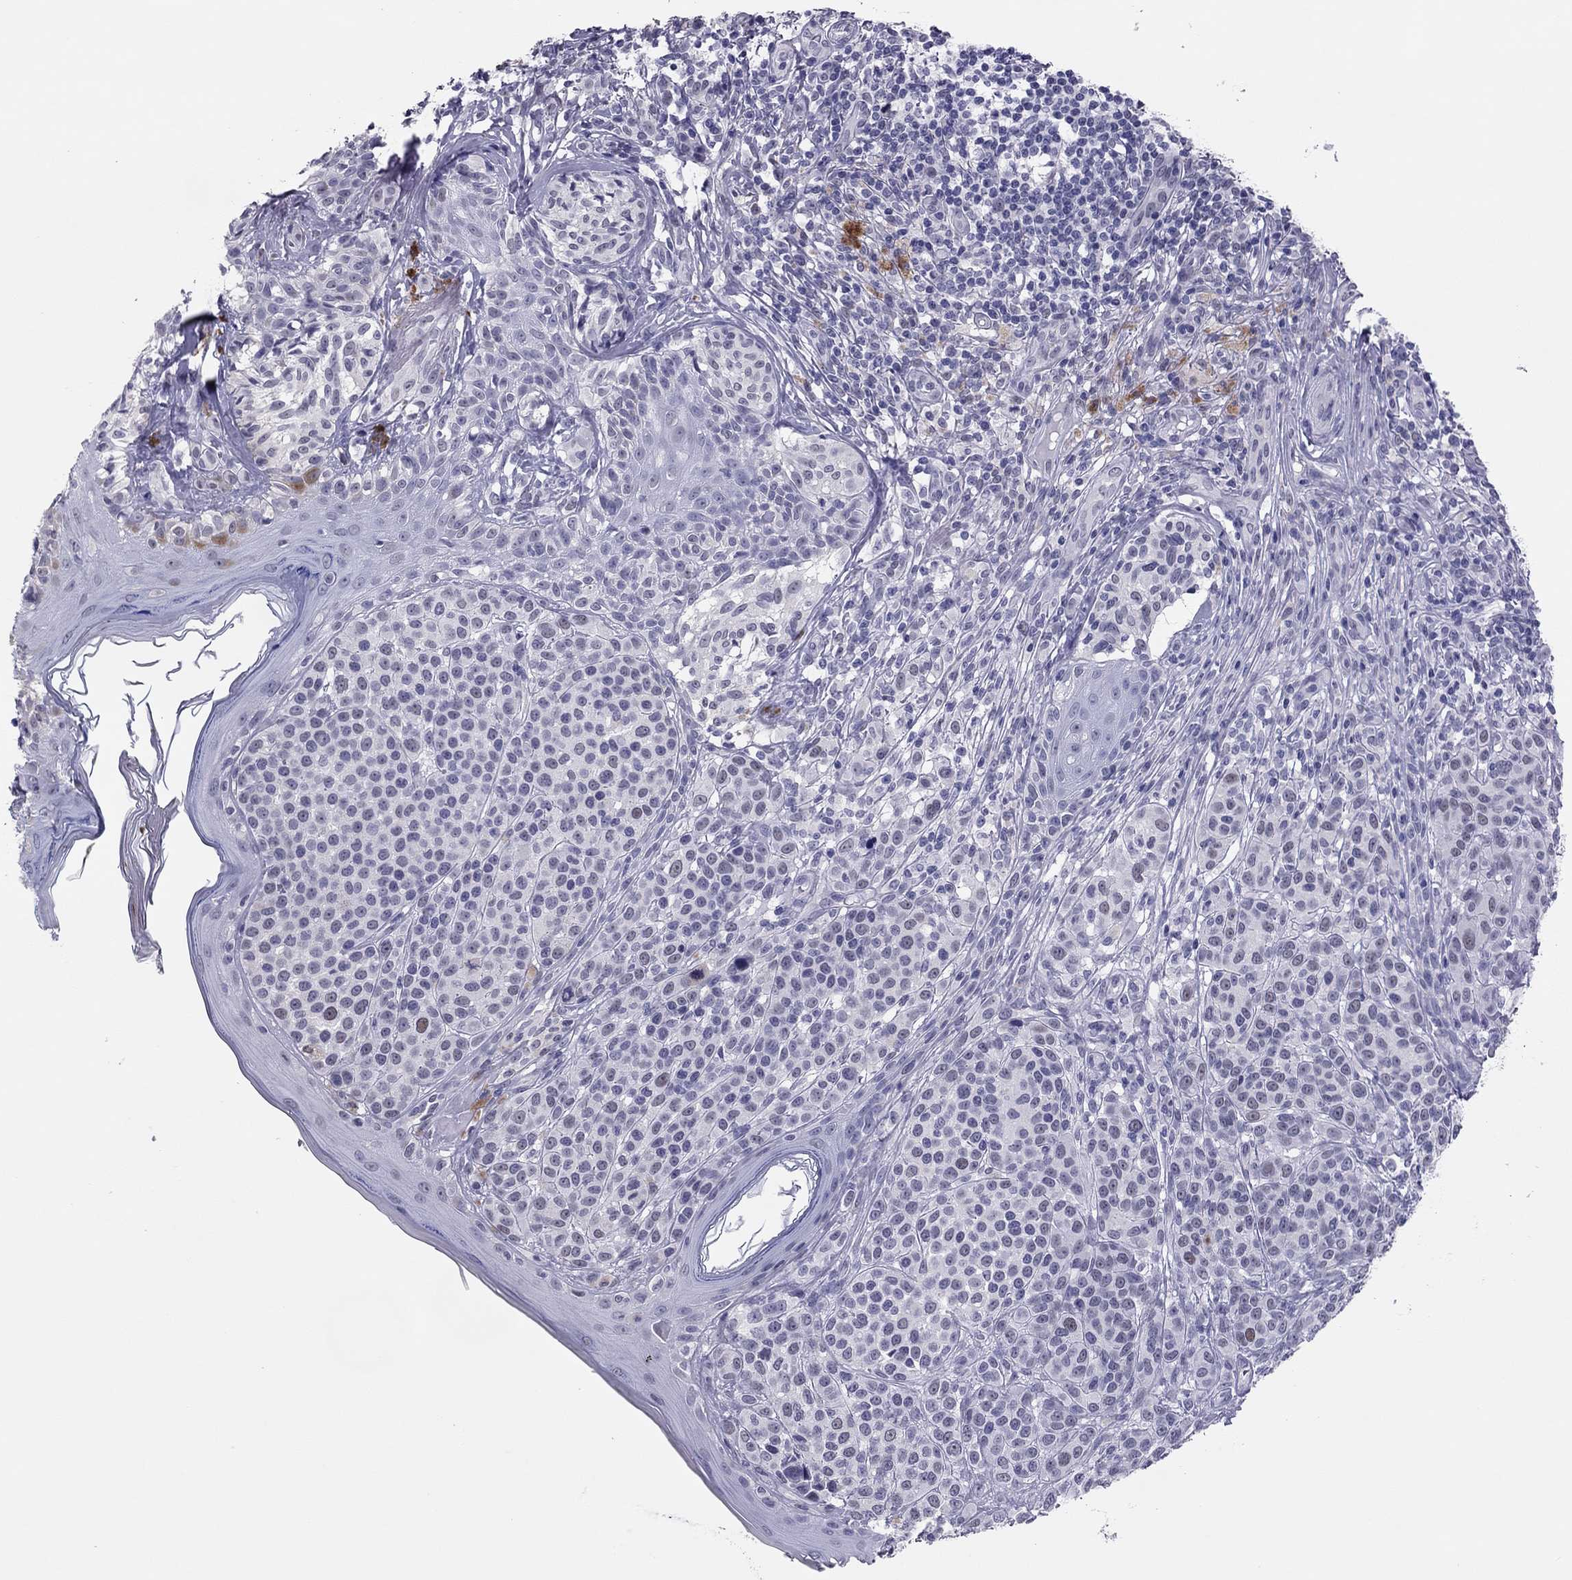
{"staining": {"intensity": "negative", "quantity": "none", "location": "none"}, "tissue": "melanoma", "cell_type": "Tumor cells", "image_type": "cancer", "snomed": [{"axis": "morphology", "description": "Malignant melanoma, NOS"}, {"axis": "topography", "description": "Skin"}], "caption": "Human malignant melanoma stained for a protein using immunohistochemistry (IHC) exhibits no staining in tumor cells.", "gene": "PHOX2A", "patient": {"sex": "male", "age": 79}}